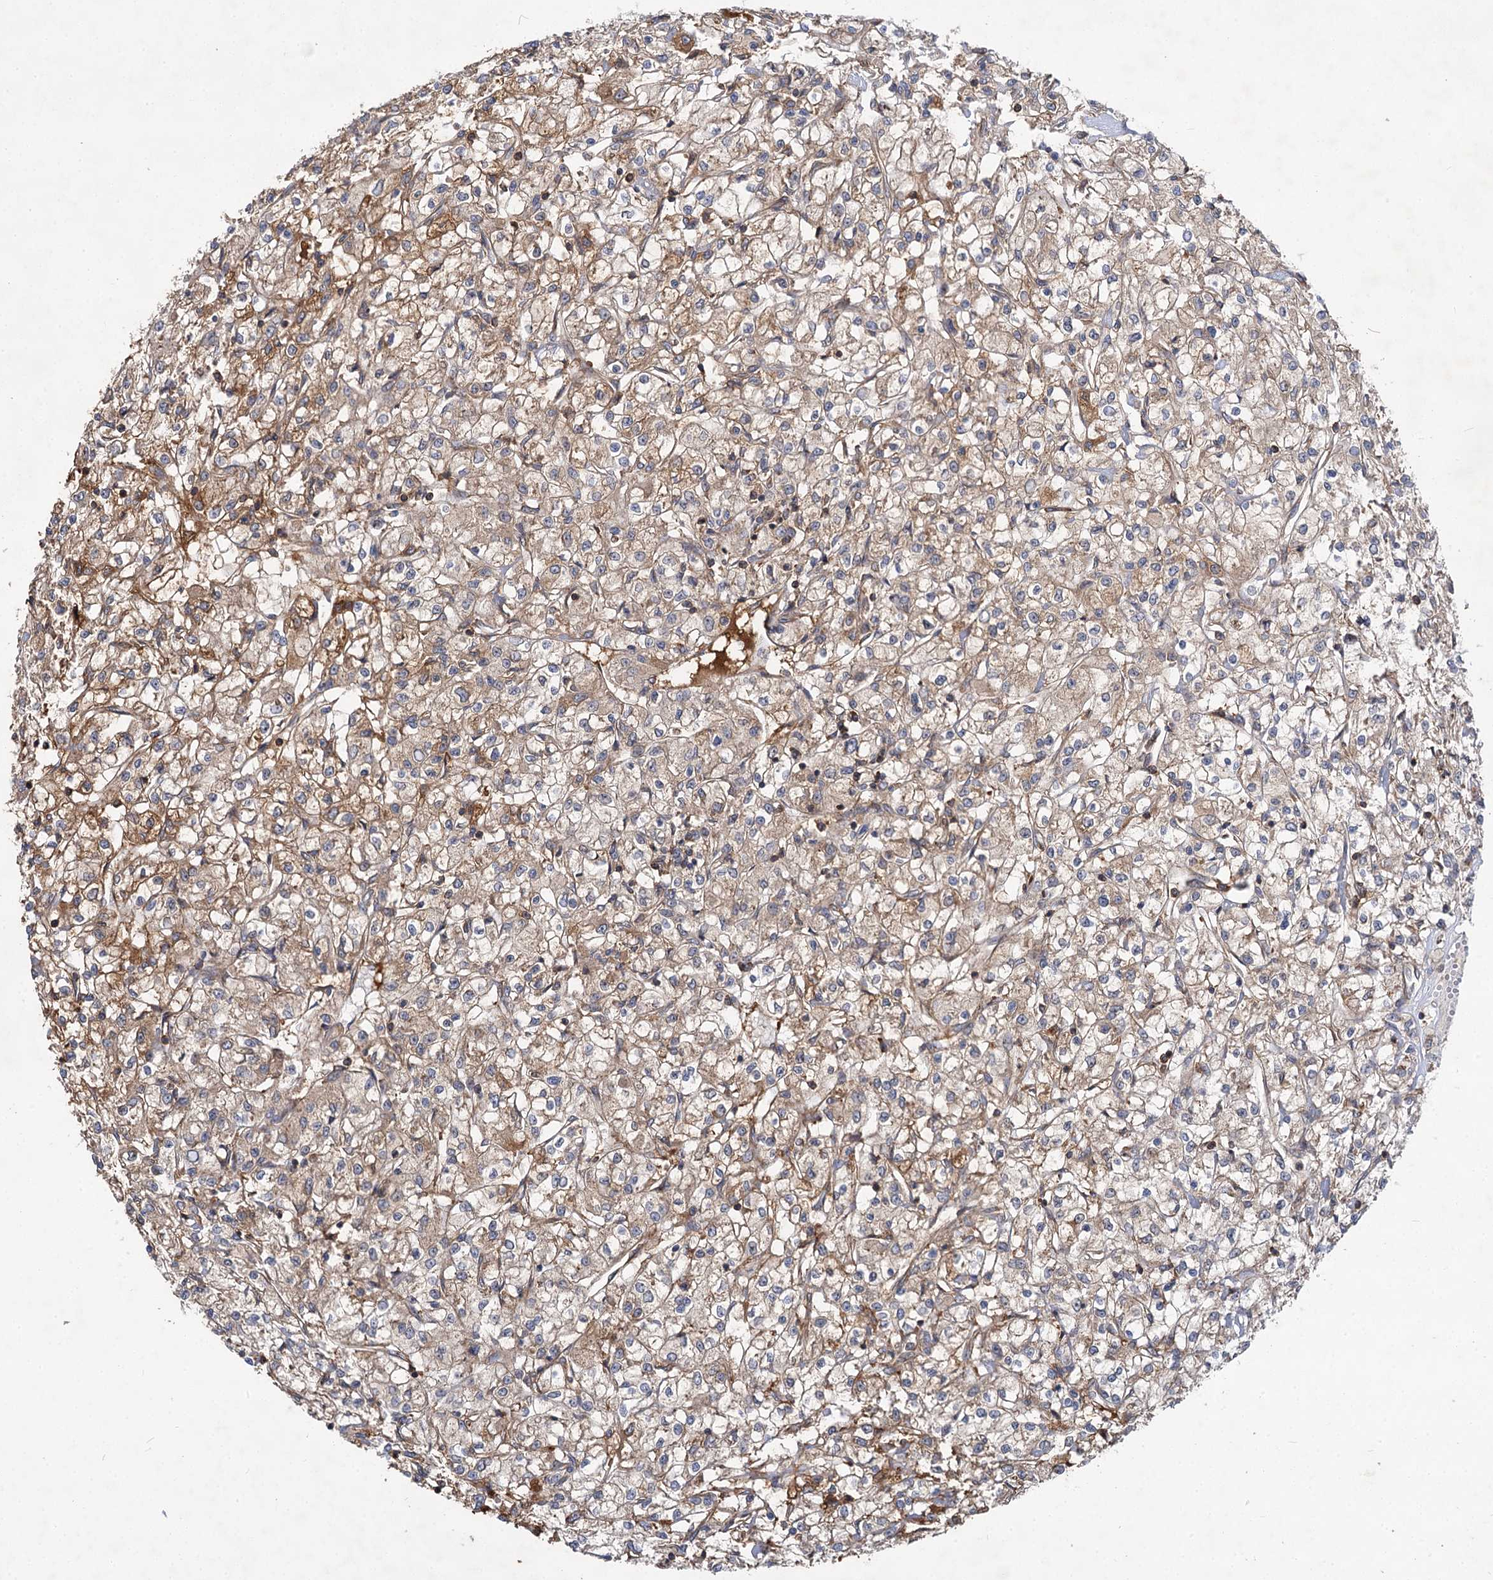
{"staining": {"intensity": "weak", "quantity": ">75%", "location": "cytoplasmic/membranous"}, "tissue": "renal cancer", "cell_type": "Tumor cells", "image_type": "cancer", "snomed": [{"axis": "morphology", "description": "Adenocarcinoma, NOS"}, {"axis": "topography", "description": "Kidney"}], "caption": "Protein staining displays weak cytoplasmic/membranous staining in about >75% of tumor cells in renal adenocarcinoma.", "gene": "PACS1", "patient": {"sex": "female", "age": 59}}